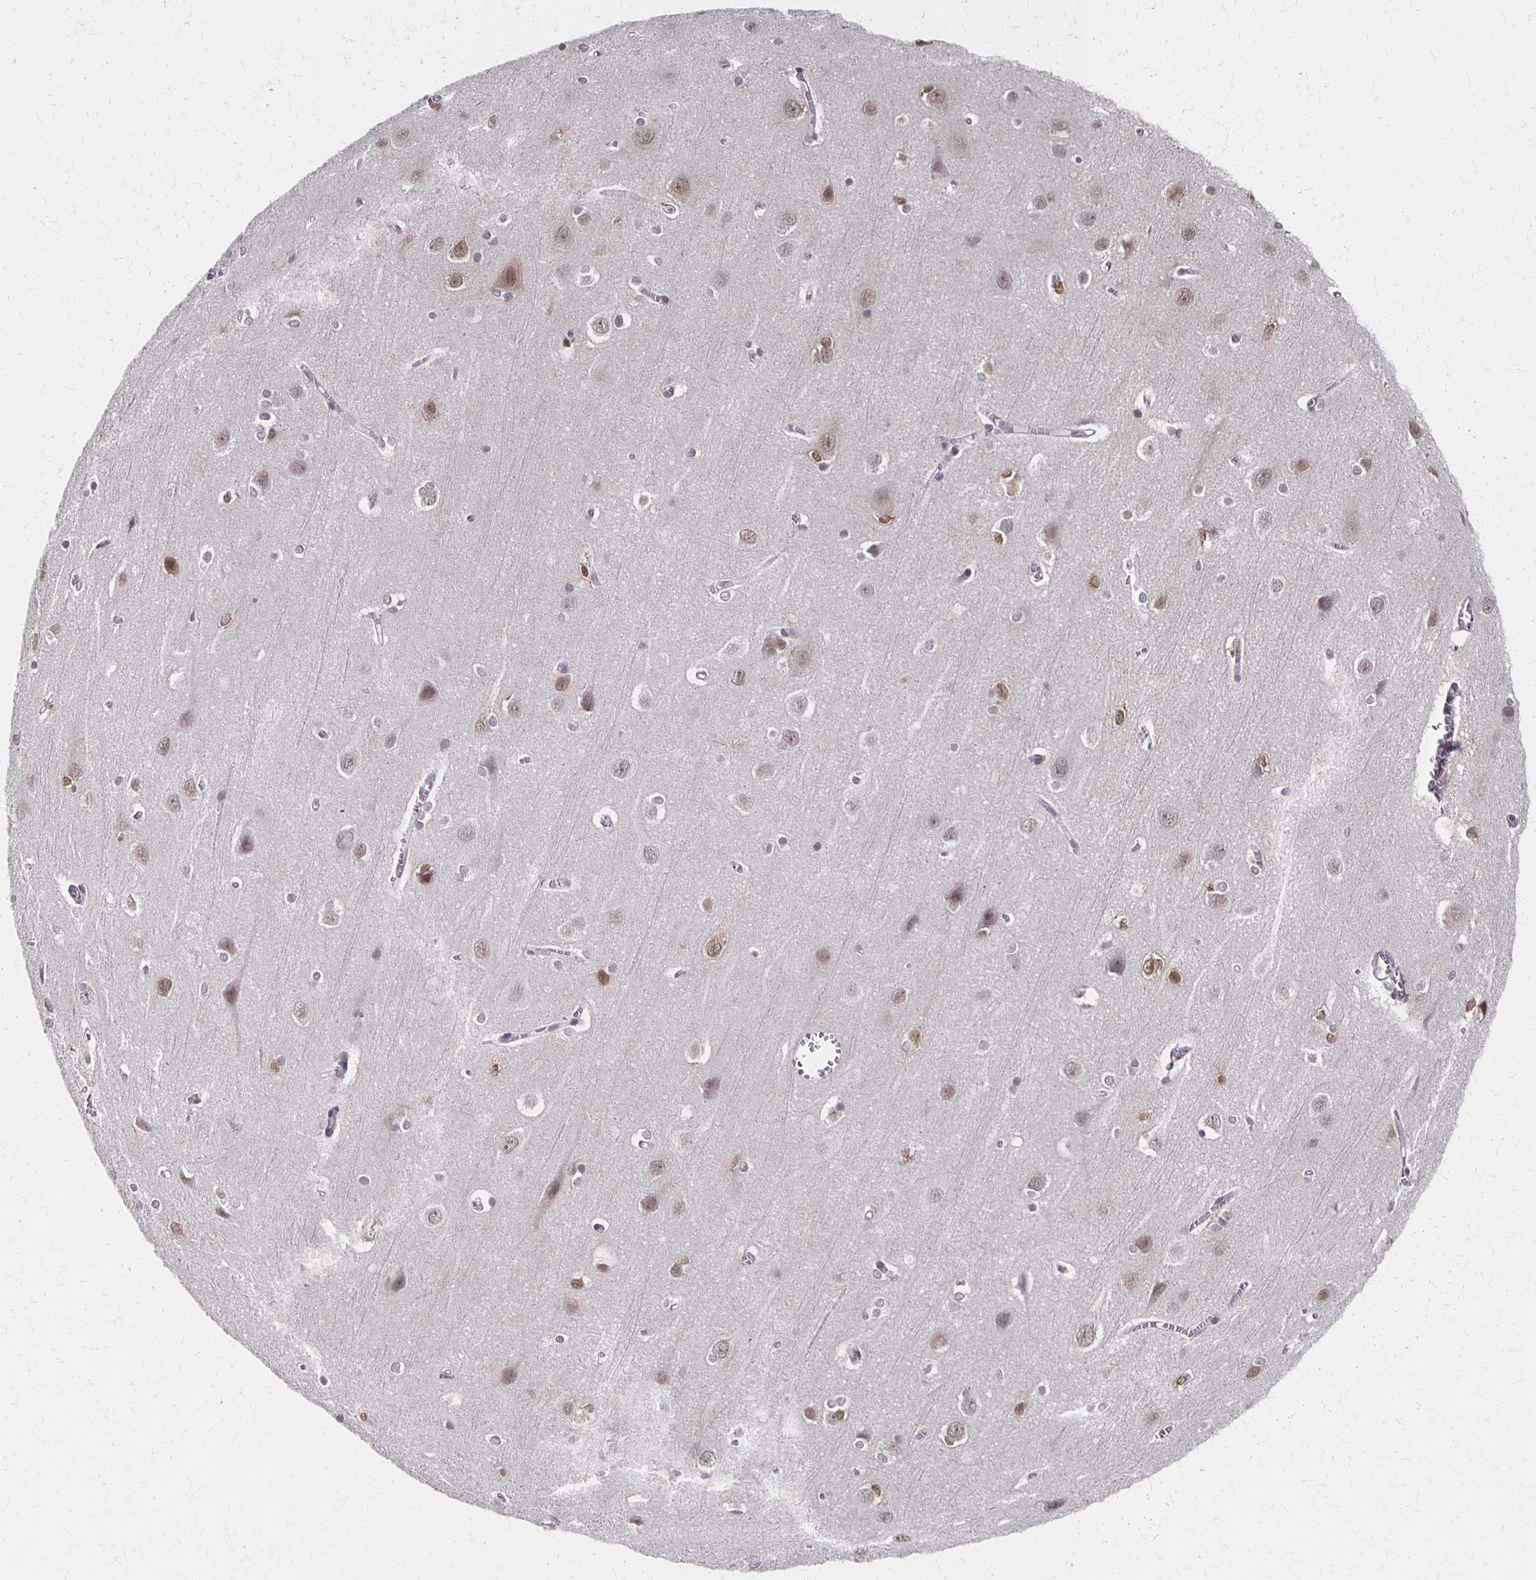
{"staining": {"intensity": "negative", "quantity": "none", "location": "none"}, "tissue": "cerebral cortex", "cell_type": "Endothelial cells", "image_type": "normal", "snomed": [{"axis": "morphology", "description": "Normal tissue, NOS"}, {"axis": "topography", "description": "Cerebral cortex"}], "caption": "The IHC micrograph has no significant expression in endothelial cells of cerebral cortex. The staining was performed using DAB (3,3'-diaminobenzidine) to visualize the protein expression in brown, while the nuclei were stained in blue with hematoxylin (Magnification: 20x).", "gene": "DAB1", "patient": {"sex": "male", "age": 37}}